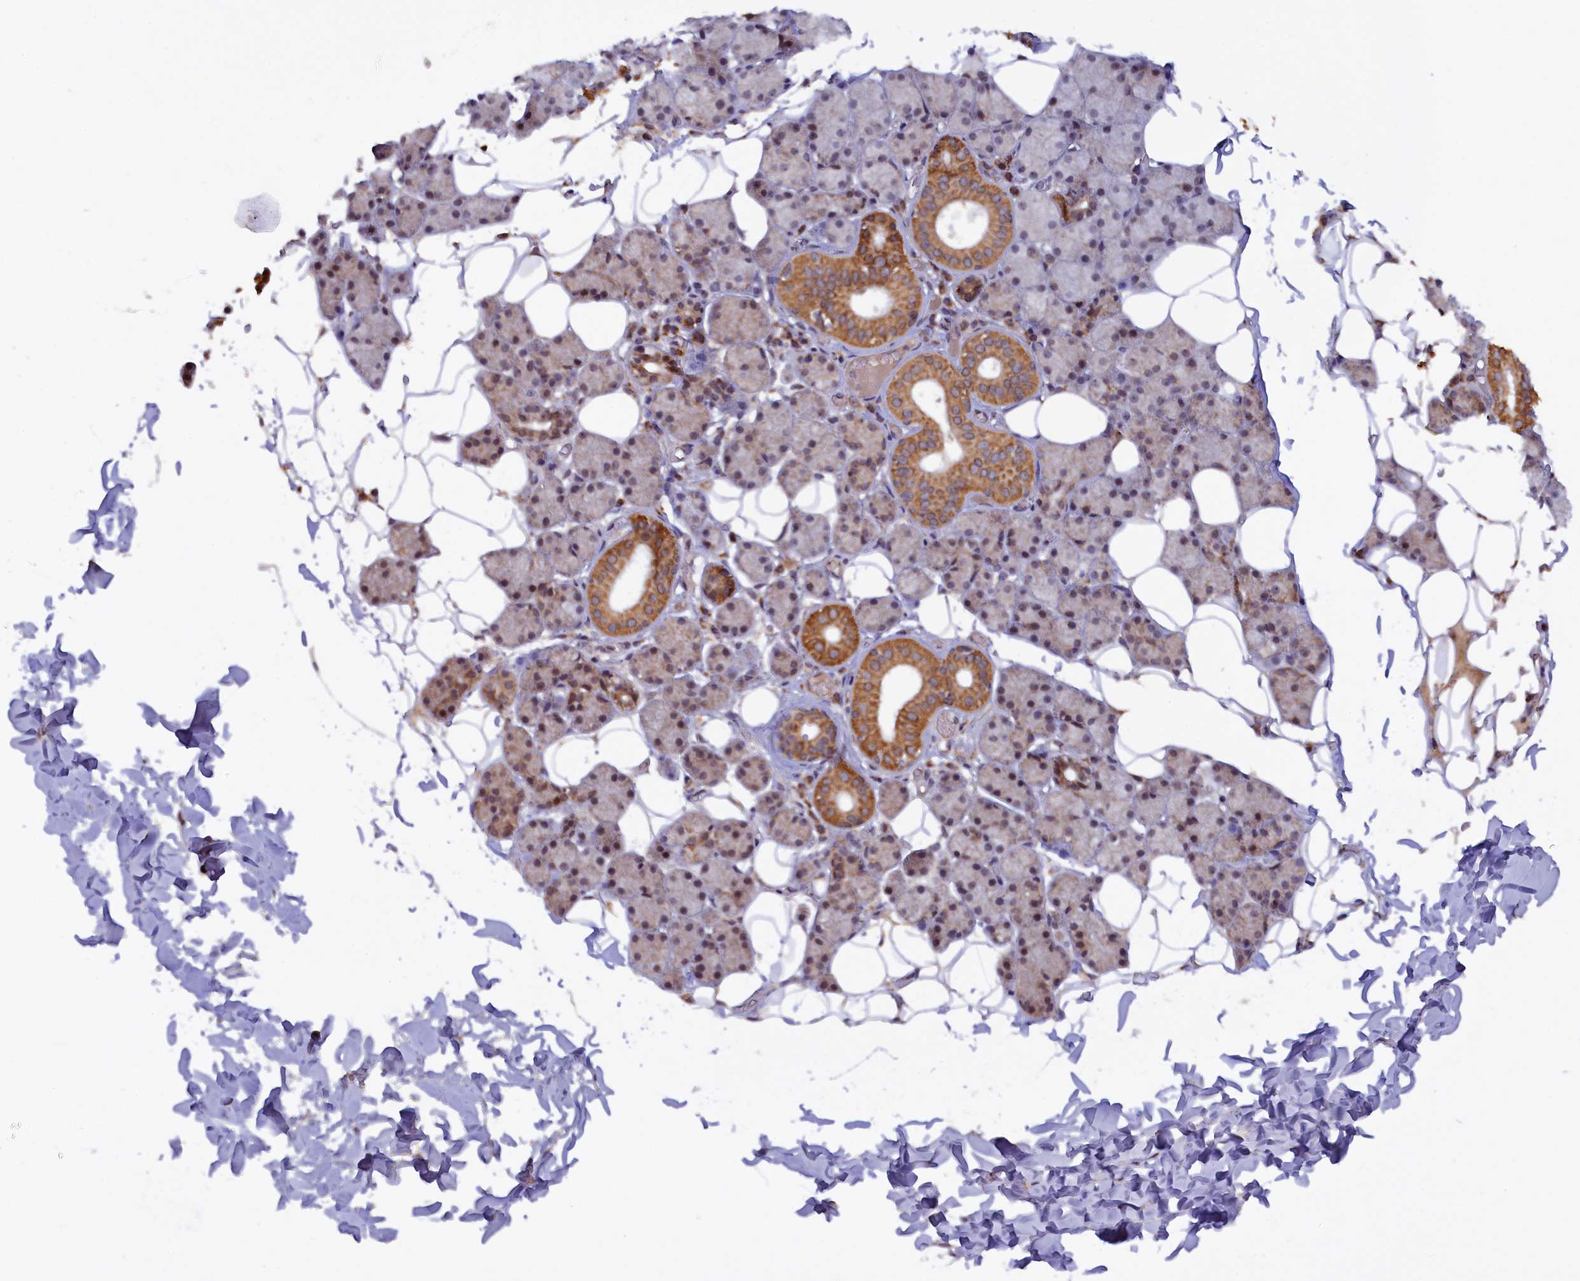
{"staining": {"intensity": "moderate", "quantity": ">75%", "location": "cytoplasmic/membranous"}, "tissue": "salivary gland", "cell_type": "Glandular cells", "image_type": "normal", "snomed": [{"axis": "morphology", "description": "Normal tissue, NOS"}, {"axis": "topography", "description": "Salivary gland"}], "caption": "Salivary gland was stained to show a protein in brown. There is medium levels of moderate cytoplasmic/membranous positivity in approximately >75% of glandular cells. (brown staining indicates protein expression, while blue staining denotes nuclei).", "gene": "DUS3L", "patient": {"sex": "female", "age": 33}}